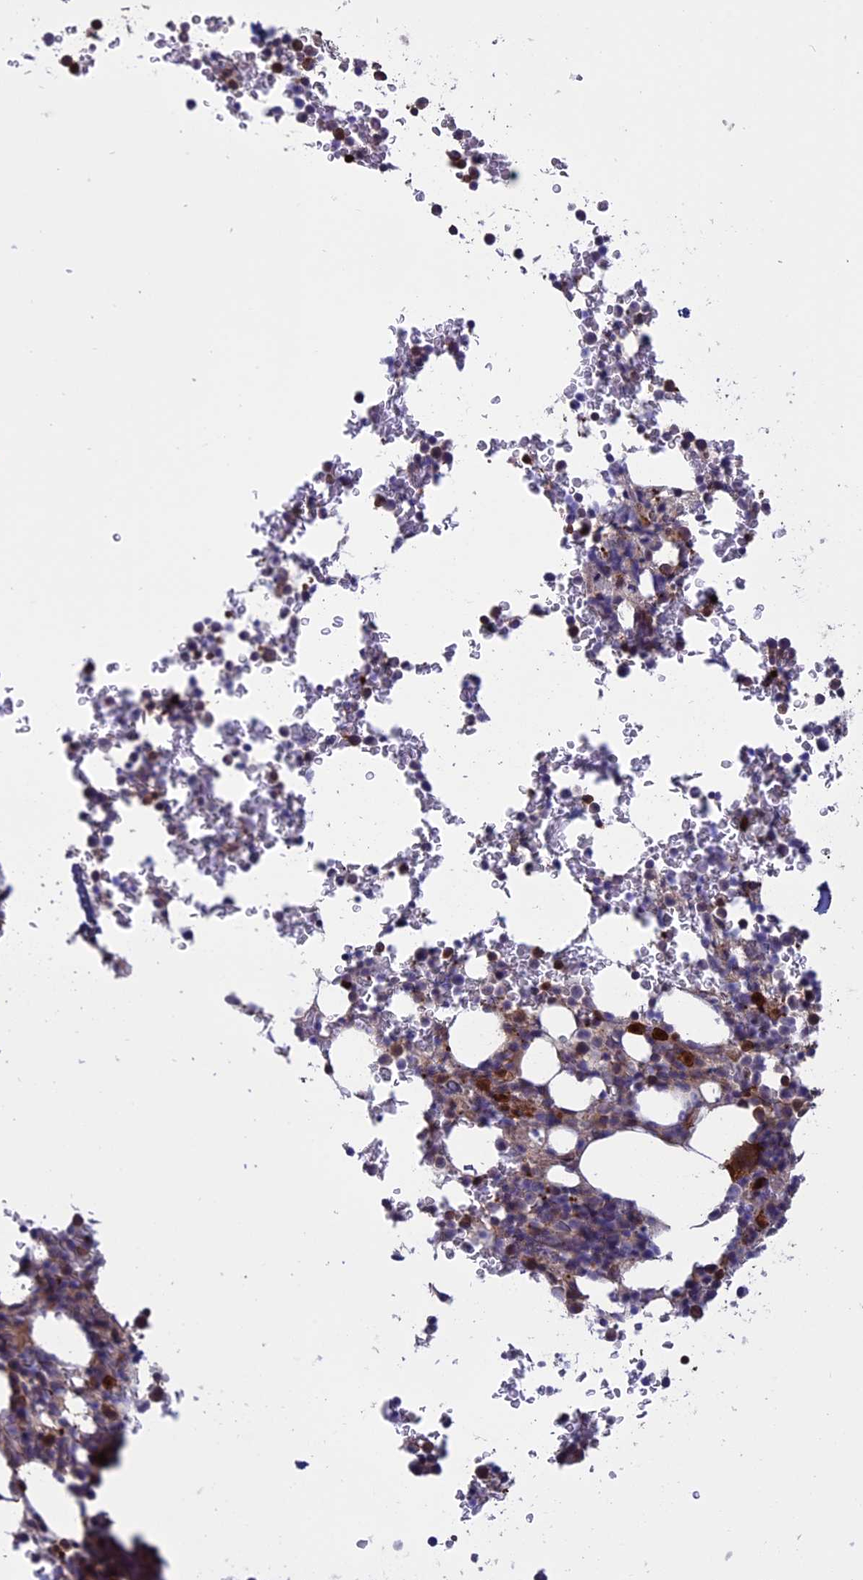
{"staining": {"intensity": "strong", "quantity": "<25%", "location": "cytoplasmic/membranous"}, "tissue": "bone marrow", "cell_type": "Hematopoietic cells", "image_type": "normal", "snomed": [{"axis": "morphology", "description": "Normal tissue, NOS"}, {"axis": "topography", "description": "Bone marrow"}], "caption": "IHC photomicrograph of benign human bone marrow stained for a protein (brown), which reveals medium levels of strong cytoplasmic/membranous positivity in approximately <25% of hematopoietic cells.", "gene": "ARHGAP18", "patient": {"sex": "male", "age": 58}}